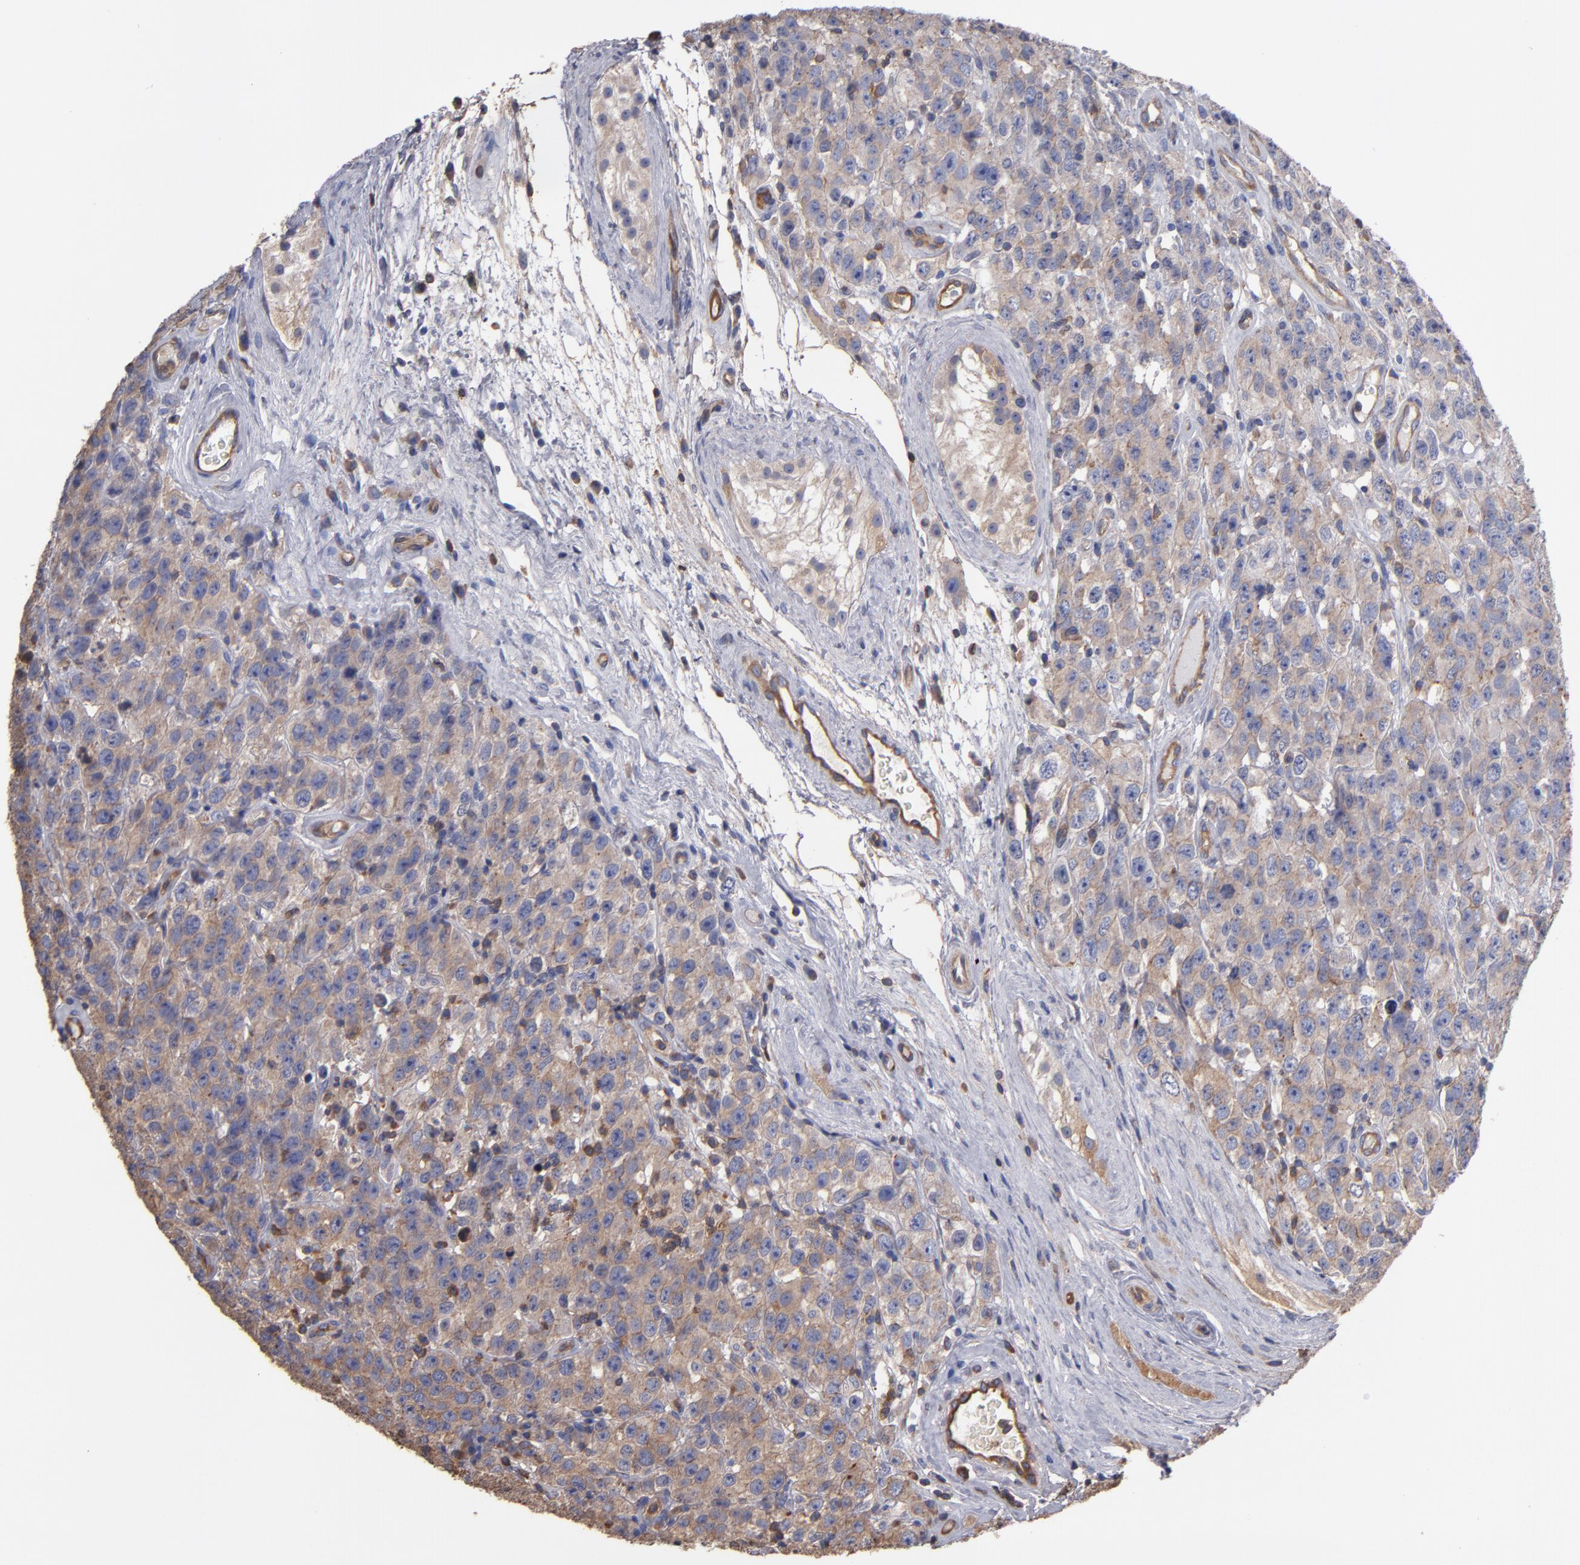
{"staining": {"intensity": "weak", "quantity": "25%-75%", "location": "cytoplasmic/membranous"}, "tissue": "testis cancer", "cell_type": "Tumor cells", "image_type": "cancer", "snomed": [{"axis": "morphology", "description": "Seminoma, NOS"}, {"axis": "topography", "description": "Testis"}], "caption": "DAB immunohistochemical staining of human testis seminoma demonstrates weak cytoplasmic/membranous protein positivity in about 25%-75% of tumor cells.", "gene": "ESYT2", "patient": {"sex": "male", "age": 52}}